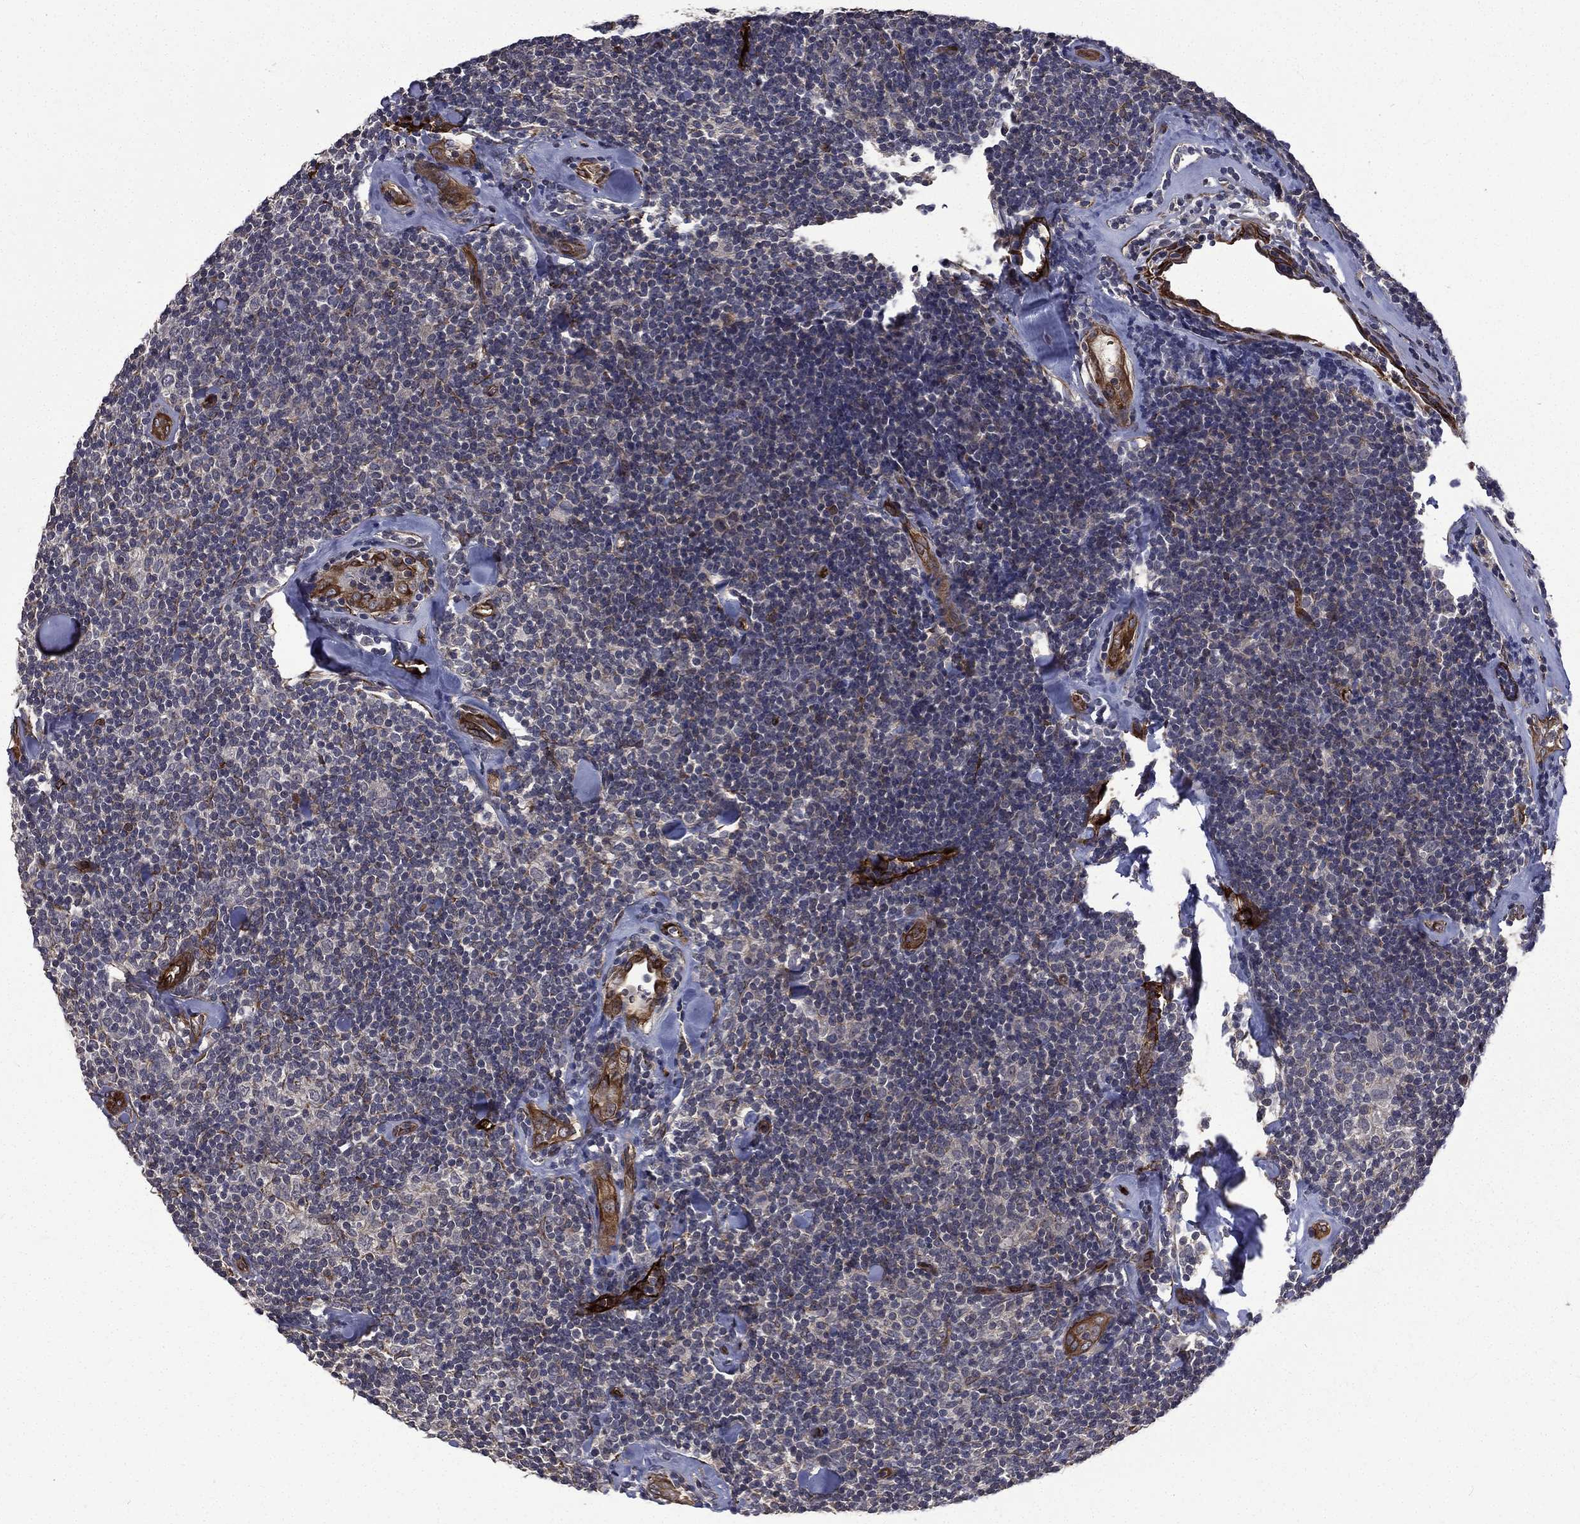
{"staining": {"intensity": "negative", "quantity": "none", "location": "none"}, "tissue": "lymphoma", "cell_type": "Tumor cells", "image_type": "cancer", "snomed": [{"axis": "morphology", "description": "Malignant lymphoma, non-Hodgkin's type, Low grade"}, {"axis": "topography", "description": "Lymph node"}], "caption": "Immunohistochemical staining of lymphoma demonstrates no significant expression in tumor cells. (DAB IHC with hematoxylin counter stain).", "gene": "PPFIBP1", "patient": {"sex": "female", "age": 56}}